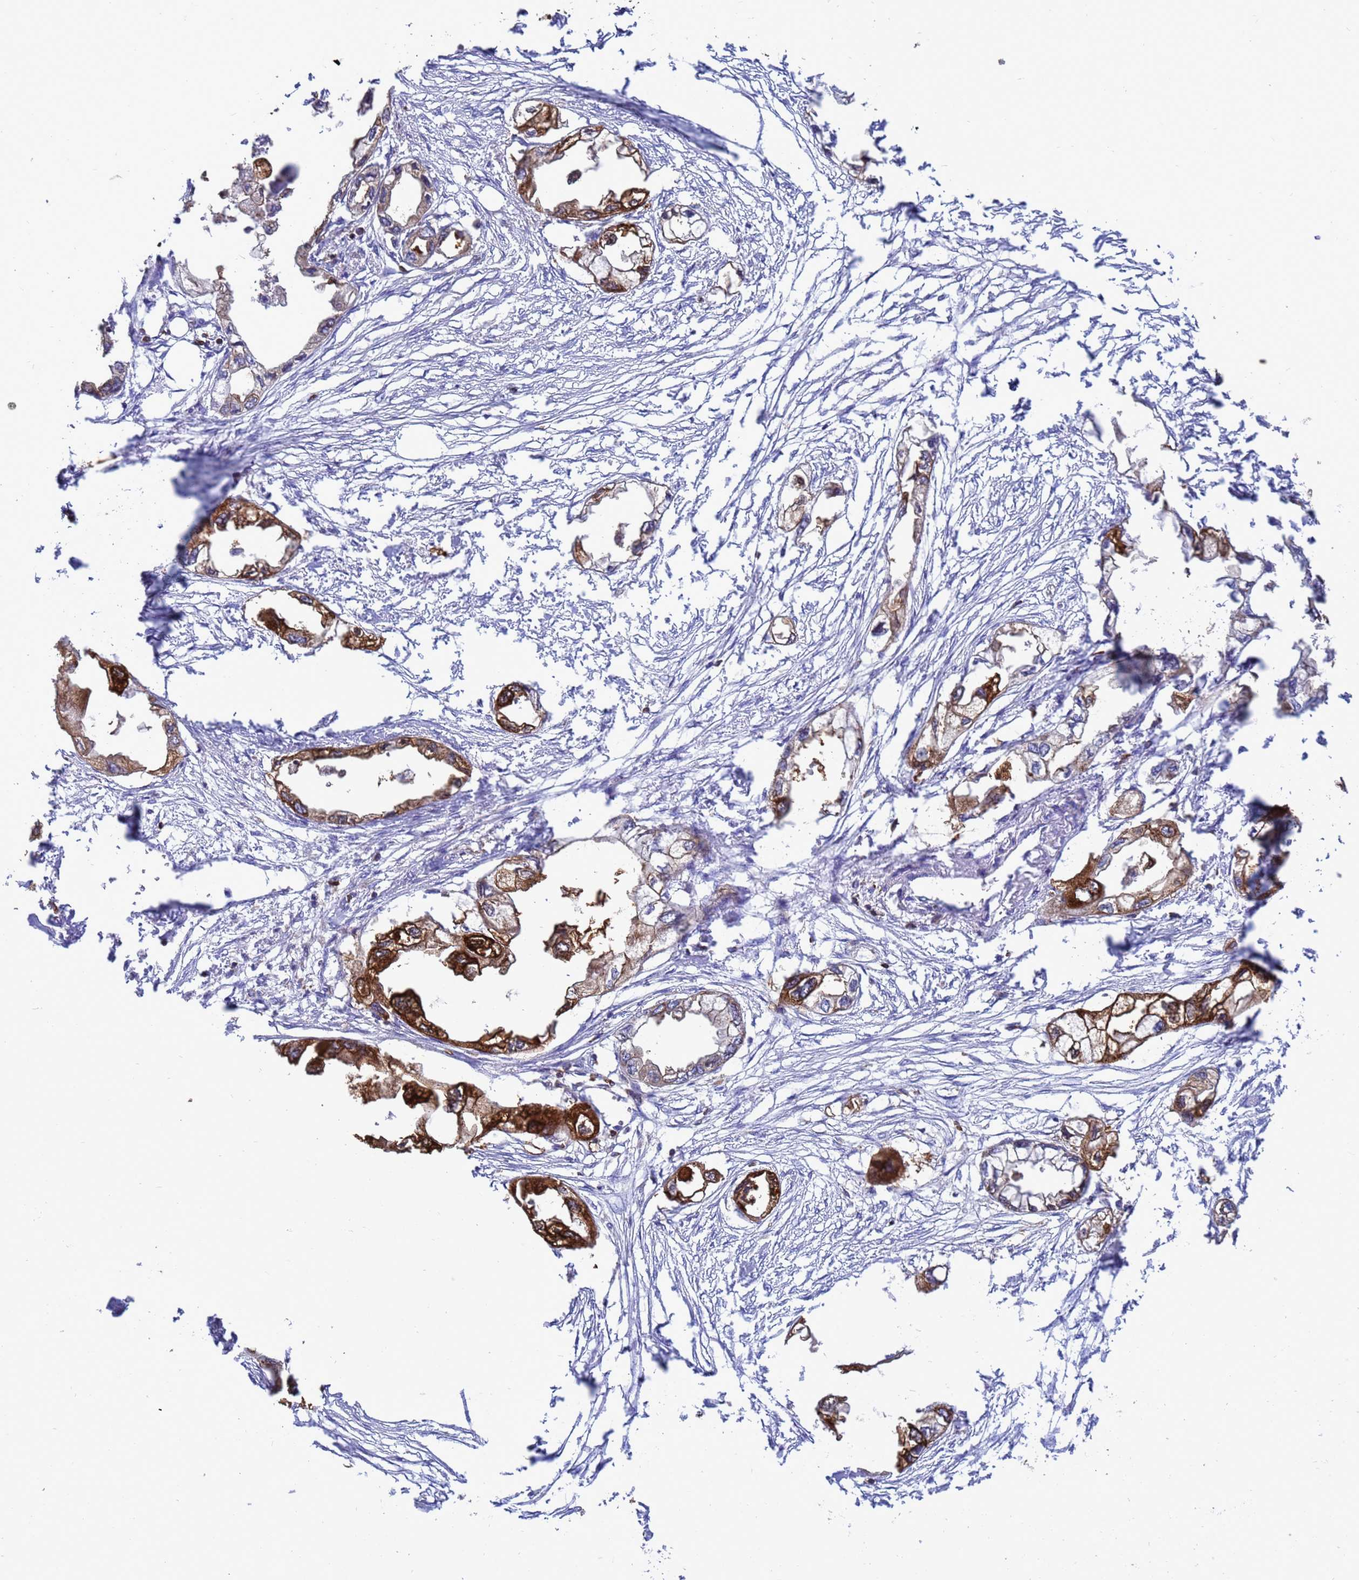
{"staining": {"intensity": "strong", "quantity": "25%-75%", "location": "cytoplasmic/membranous"}, "tissue": "endometrial cancer", "cell_type": "Tumor cells", "image_type": "cancer", "snomed": [{"axis": "morphology", "description": "Adenocarcinoma, NOS"}, {"axis": "morphology", "description": "Adenocarcinoma, metastatic, NOS"}, {"axis": "topography", "description": "Adipose tissue"}, {"axis": "topography", "description": "Endometrium"}], "caption": "IHC (DAB) staining of human metastatic adenocarcinoma (endometrial) displays strong cytoplasmic/membranous protein positivity in approximately 25%-75% of tumor cells.", "gene": "EZR", "patient": {"sex": "female", "age": 67}}